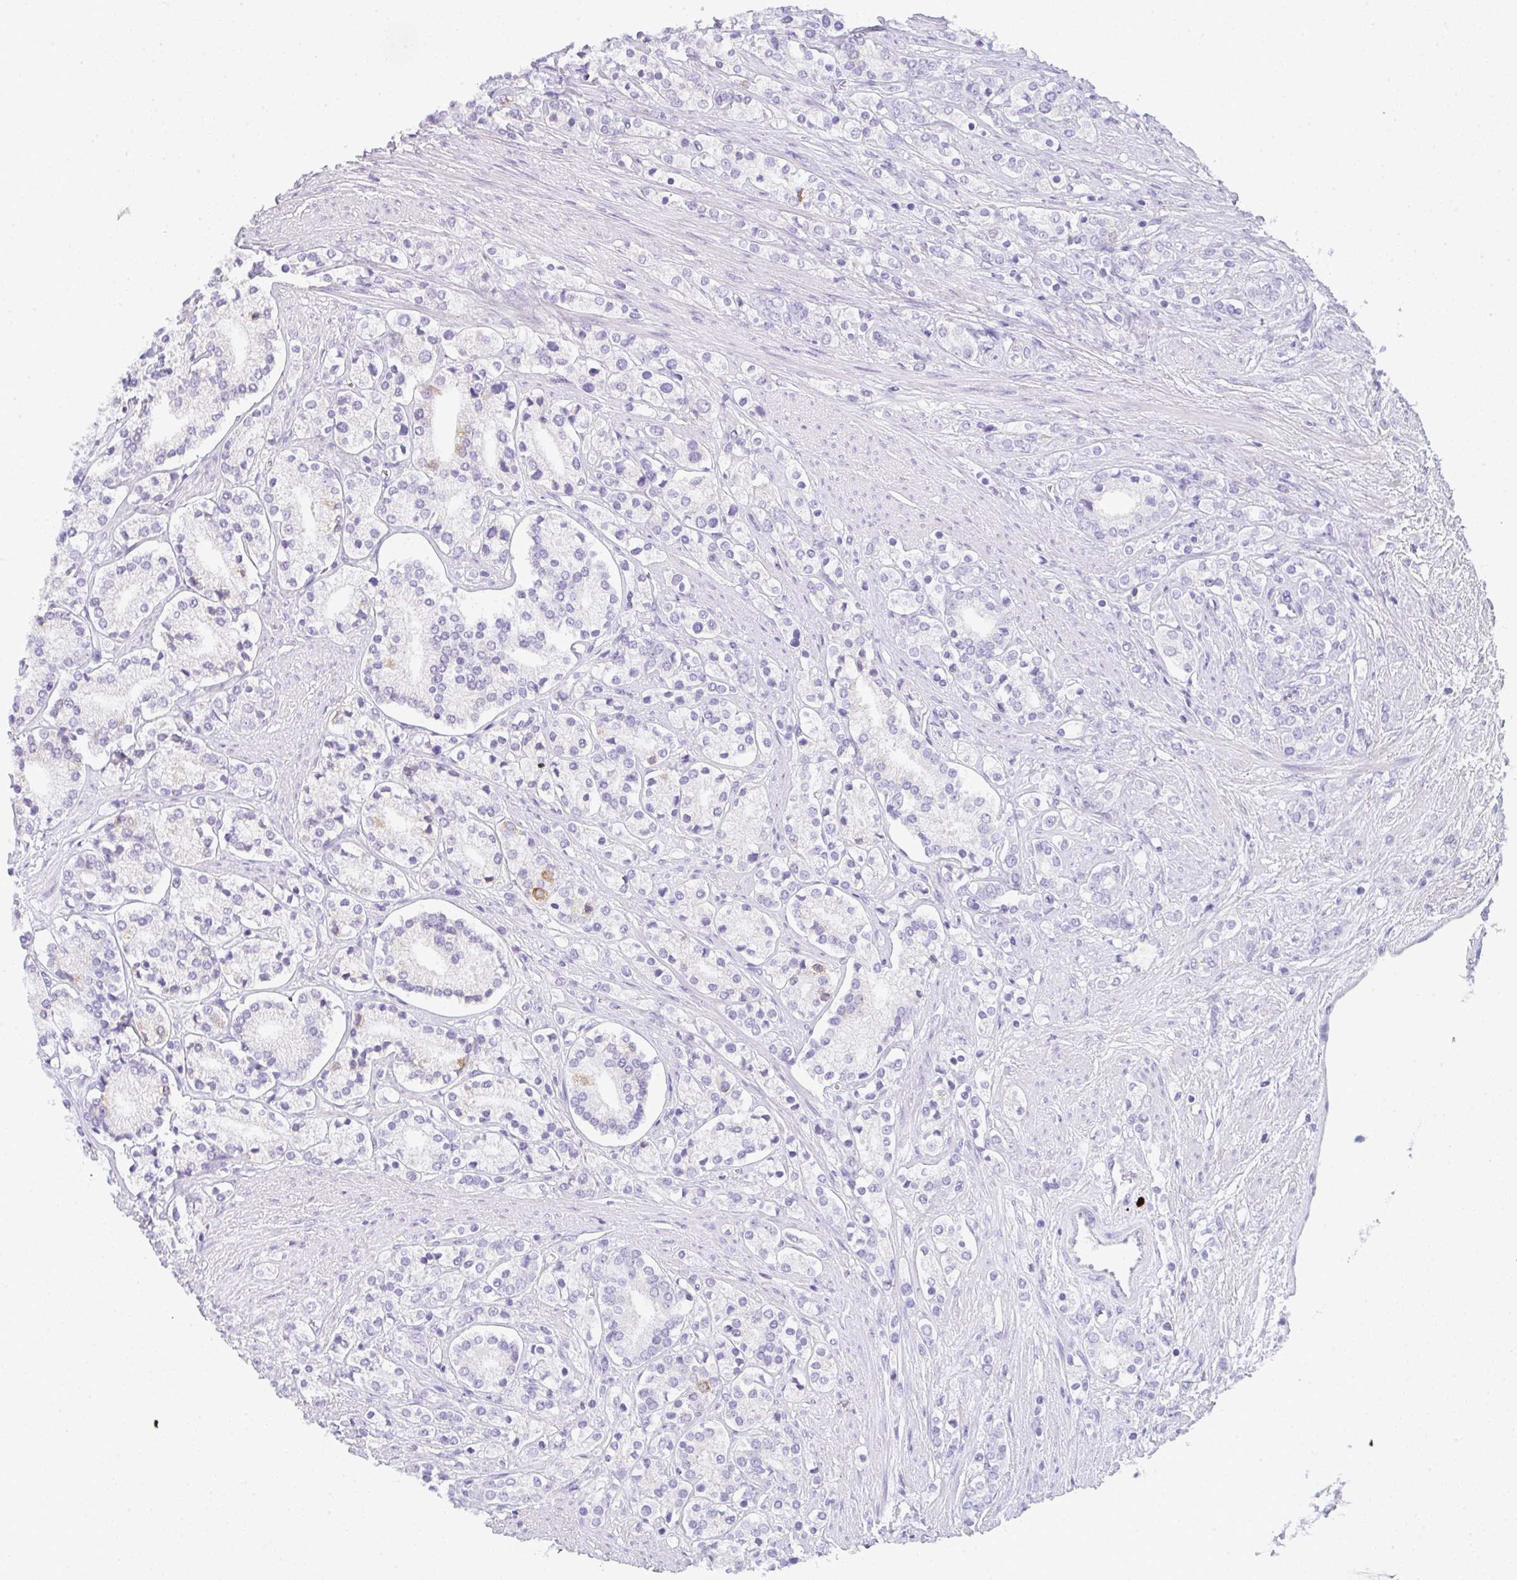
{"staining": {"intensity": "moderate", "quantity": "<25%", "location": "cytoplasmic/membranous"}, "tissue": "prostate cancer", "cell_type": "Tumor cells", "image_type": "cancer", "snomed": [{"axis": "morphology", "description": "Adenocarcinoma, High grade"}, {"axis": "topography", "description": "Prostate"}], "caption": "A low amount of moderate cytoplasmic/membranous positivity is appreciated in about <25% of tumor cells in prostate adenocarcinoma (high-grade) tissue.", "gene": "CACNA1S", "patient": {"sex": "male", "age": 58}}